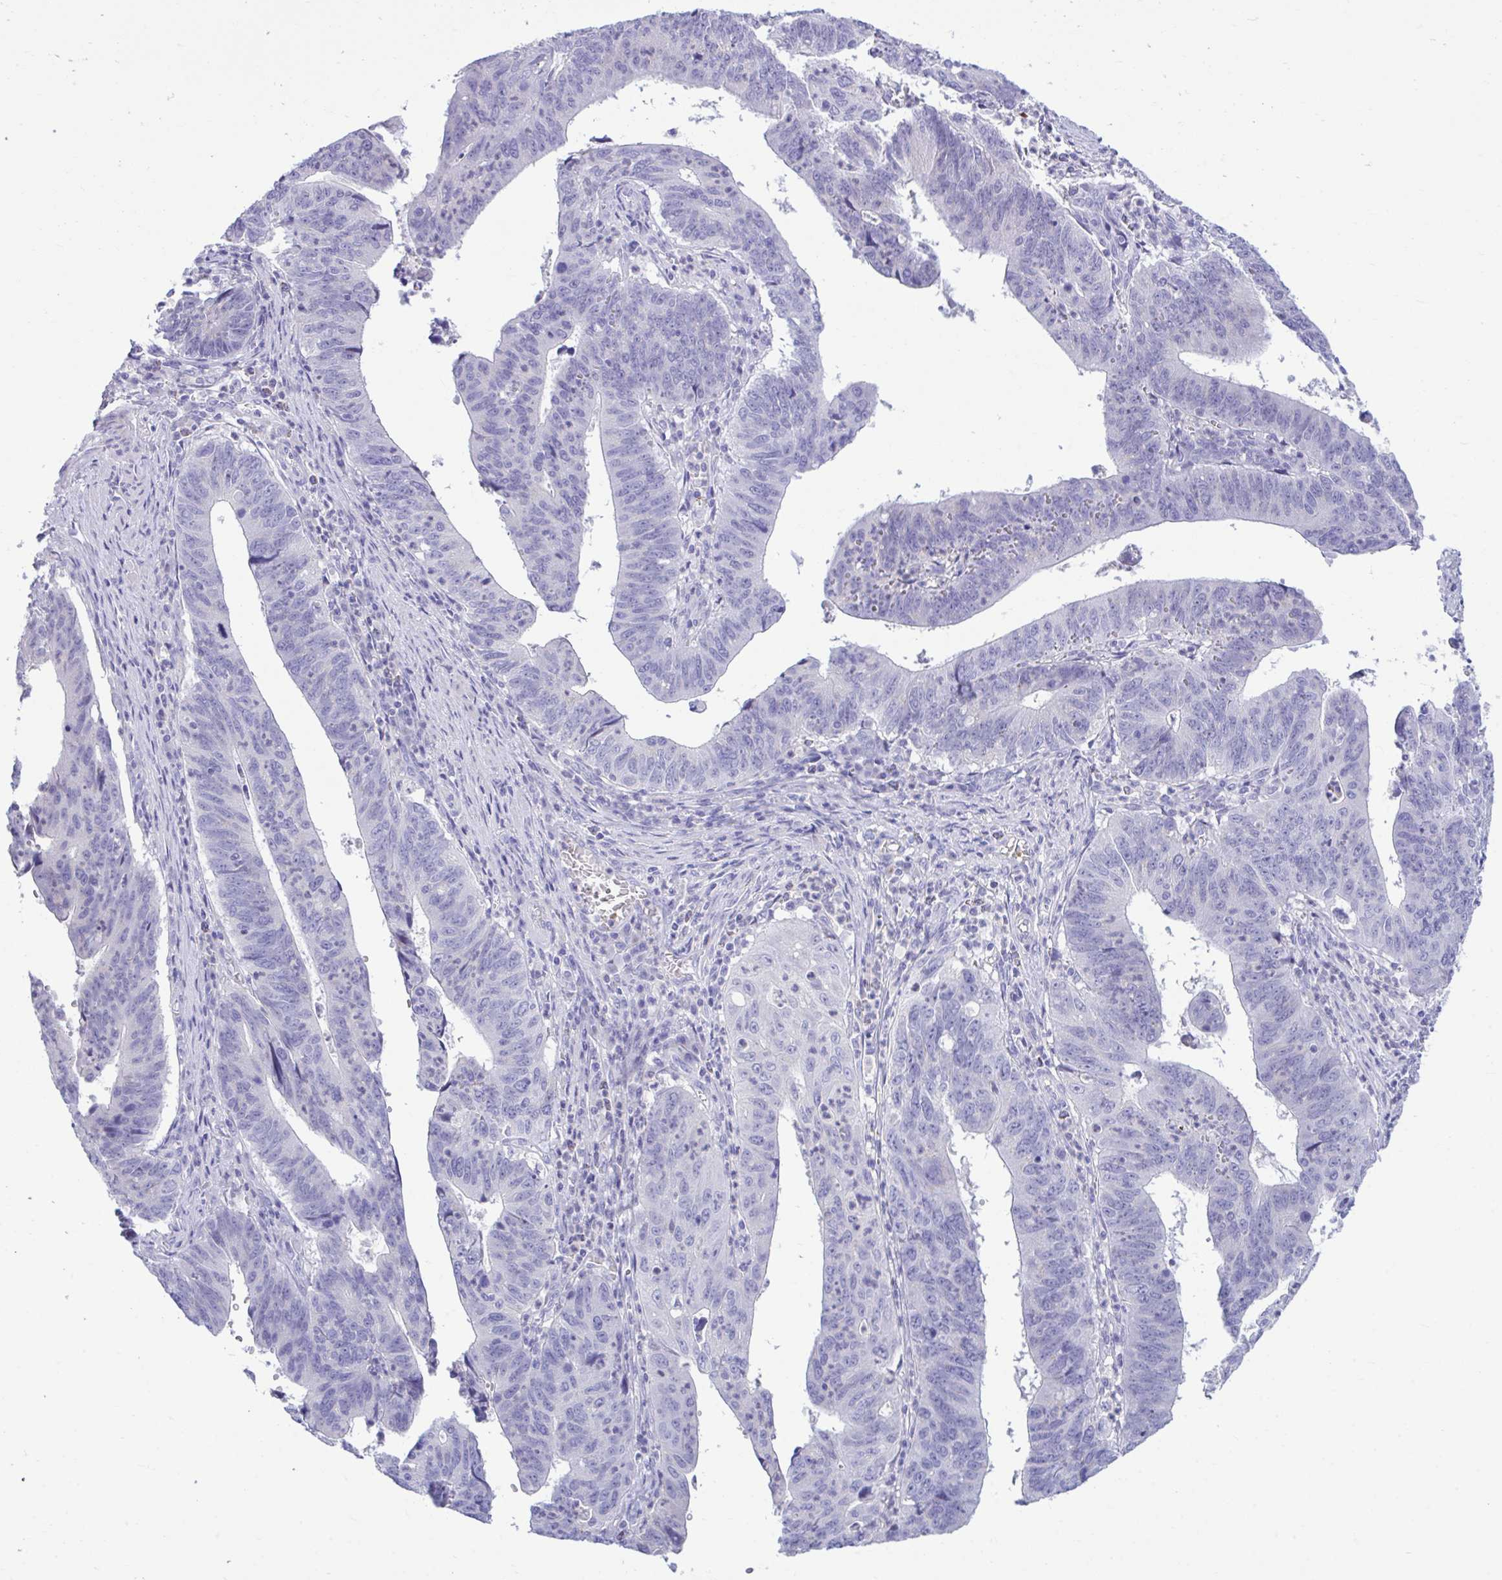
{"staining": {"intensity": "negative", "quantity": "none", "location": "none"}, "tissue": "stomach cancer", "cell_type": "Tumor cells", "image_type": "cancer", "snomed": [{"axis": "morphology", "description": "Adenocarcinoma, NOS"}, {"axis": "topography", "description": "Stomach"}], "caption": "Tumor cells are negative for brown protein staining in stomach cancer (adenocarcinoma).", "gene": "PLEKHH1", "patient": {"sex": "male", "age": 59}}